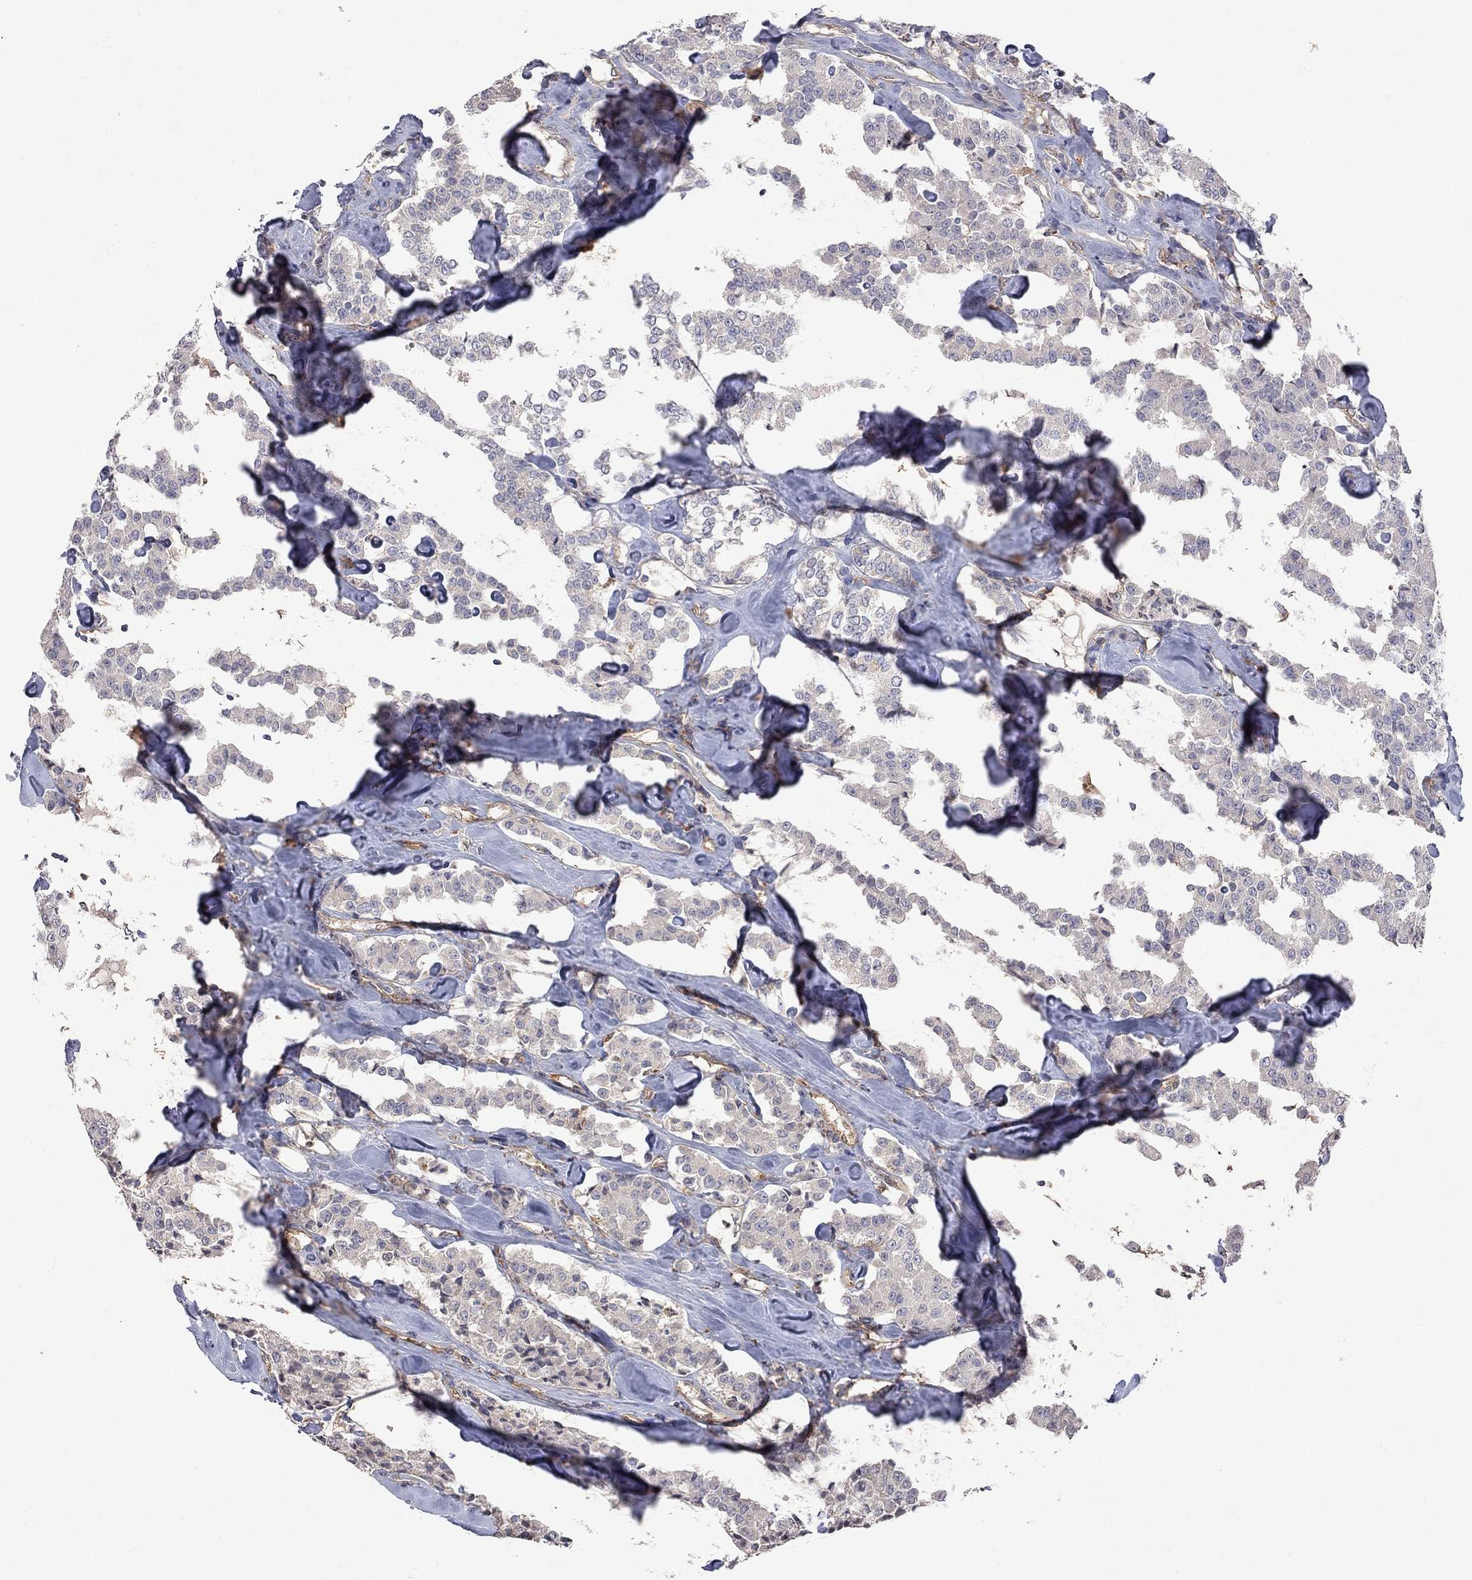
{"staining": {"intensity": "negative", "quantity": "none", "location": "none"}, "tissue": "carcinoid", "cell_type": "Tumor cells", "image_type": "cancer", "snomed": [{"axis": "morphology", "description": "Carcinoid, malignant, NOS"}, {"axis": "topography", "description": "Pancreas"}], "caption": "This micrograph is of carcinoid stained with immunohistochemistry to label a protein in brown with the nuclei are counter-stained blue. There is no expression in tumor cells.", "gene": "ABI3", "patient": {"sex": "male", "age": 41}}